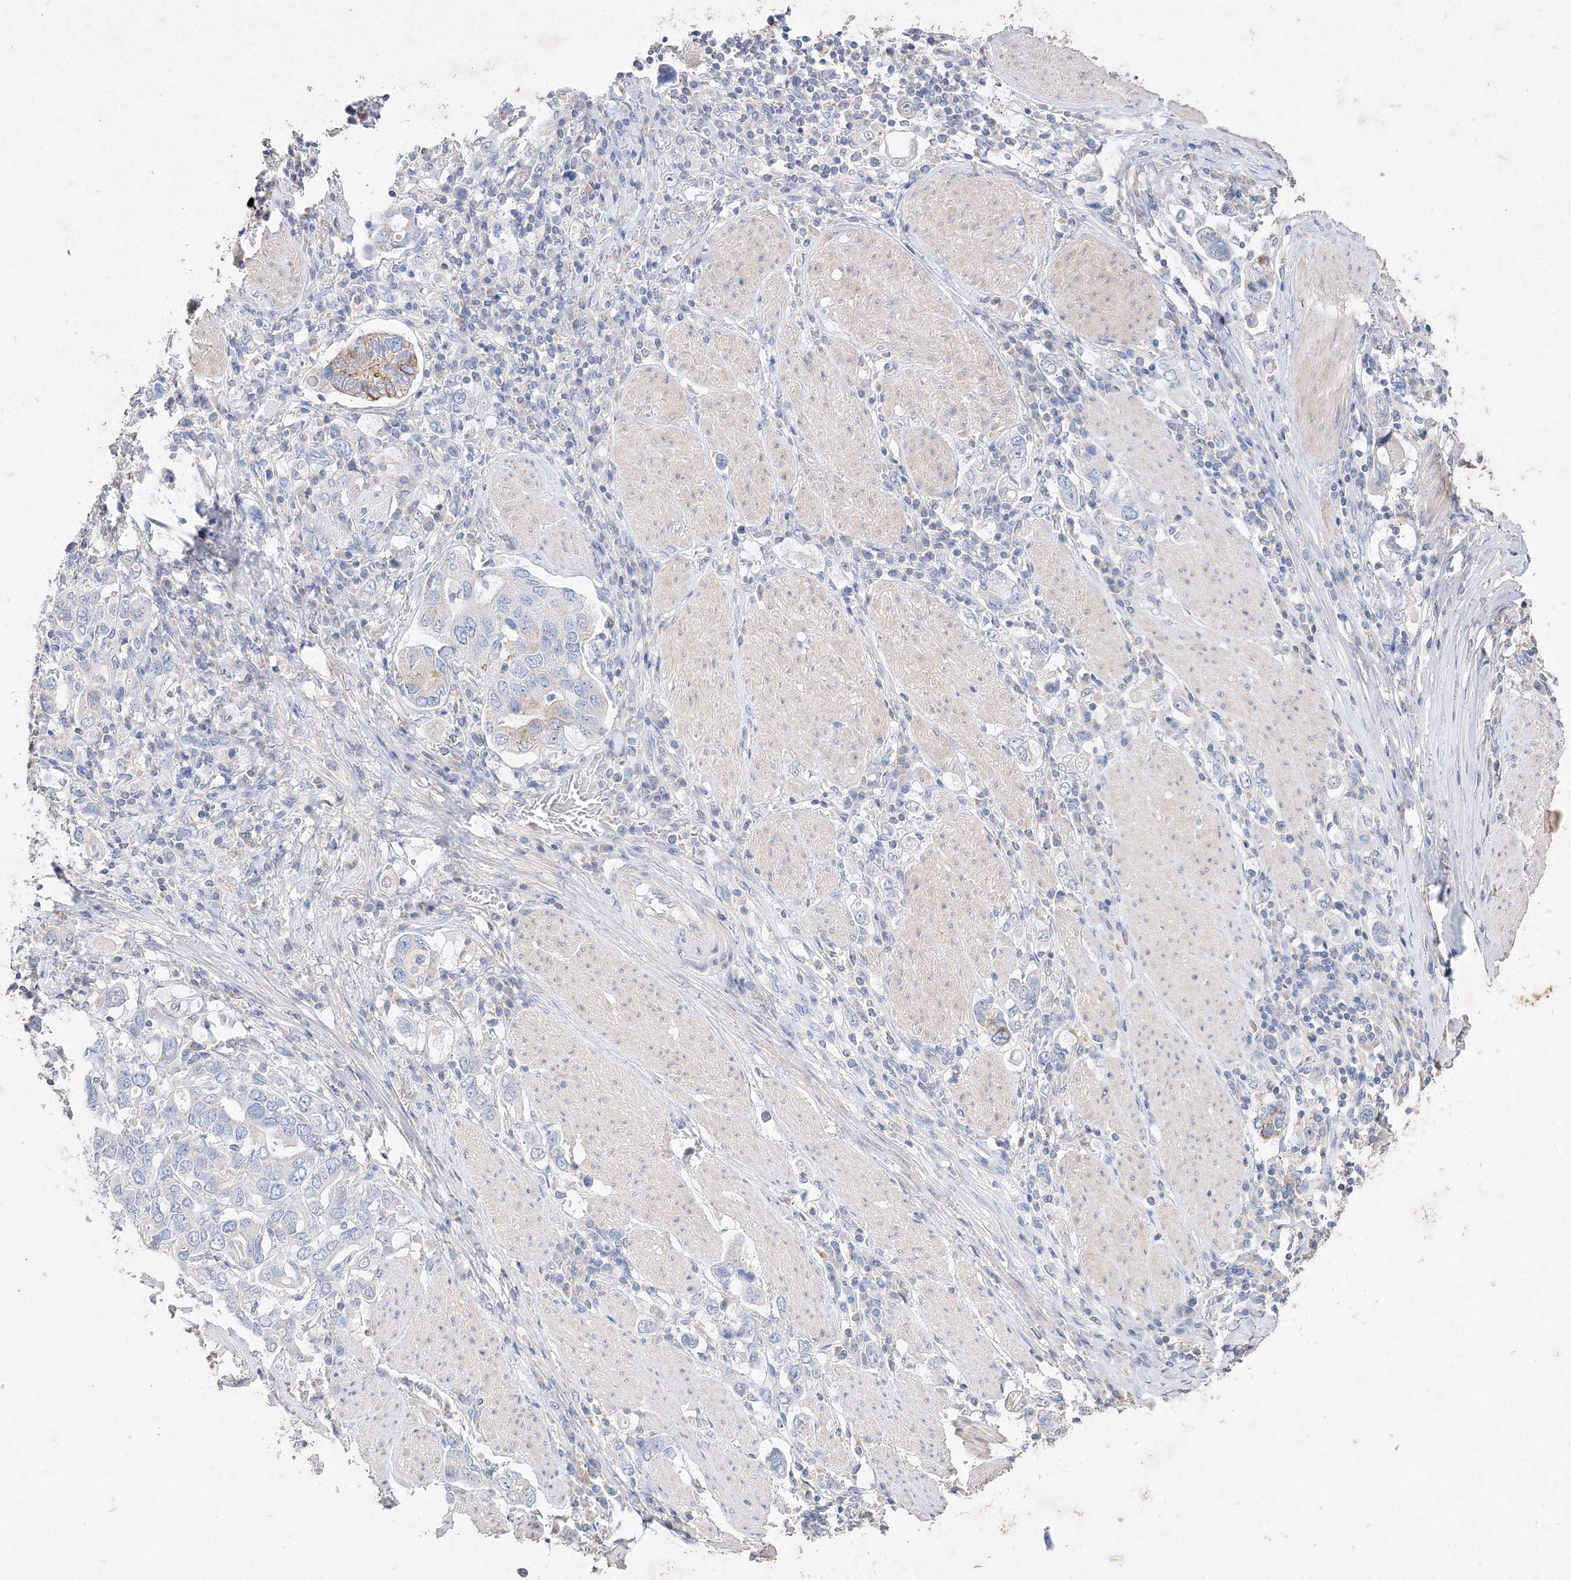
{"staining": {"intensity": "negative", "quantity": "none", "location": "none"}, "tissue": "stomach cancer", "cell_type": "Tumor cells", "image_type": "cancer", "snomed": [{"axis": "morphology", "description": "Adenocarcinoma, NOS"}, {"axis": "topography", "description": "Stomach, upper"}], "caption": "This is an immunohistochemistry (IHC) photomicrograph of stomach cancer (adenocarcinoma). There is no staining in tumor cells.", "gene": "GLS", "patient": {"sex": "male", "age": 62}}